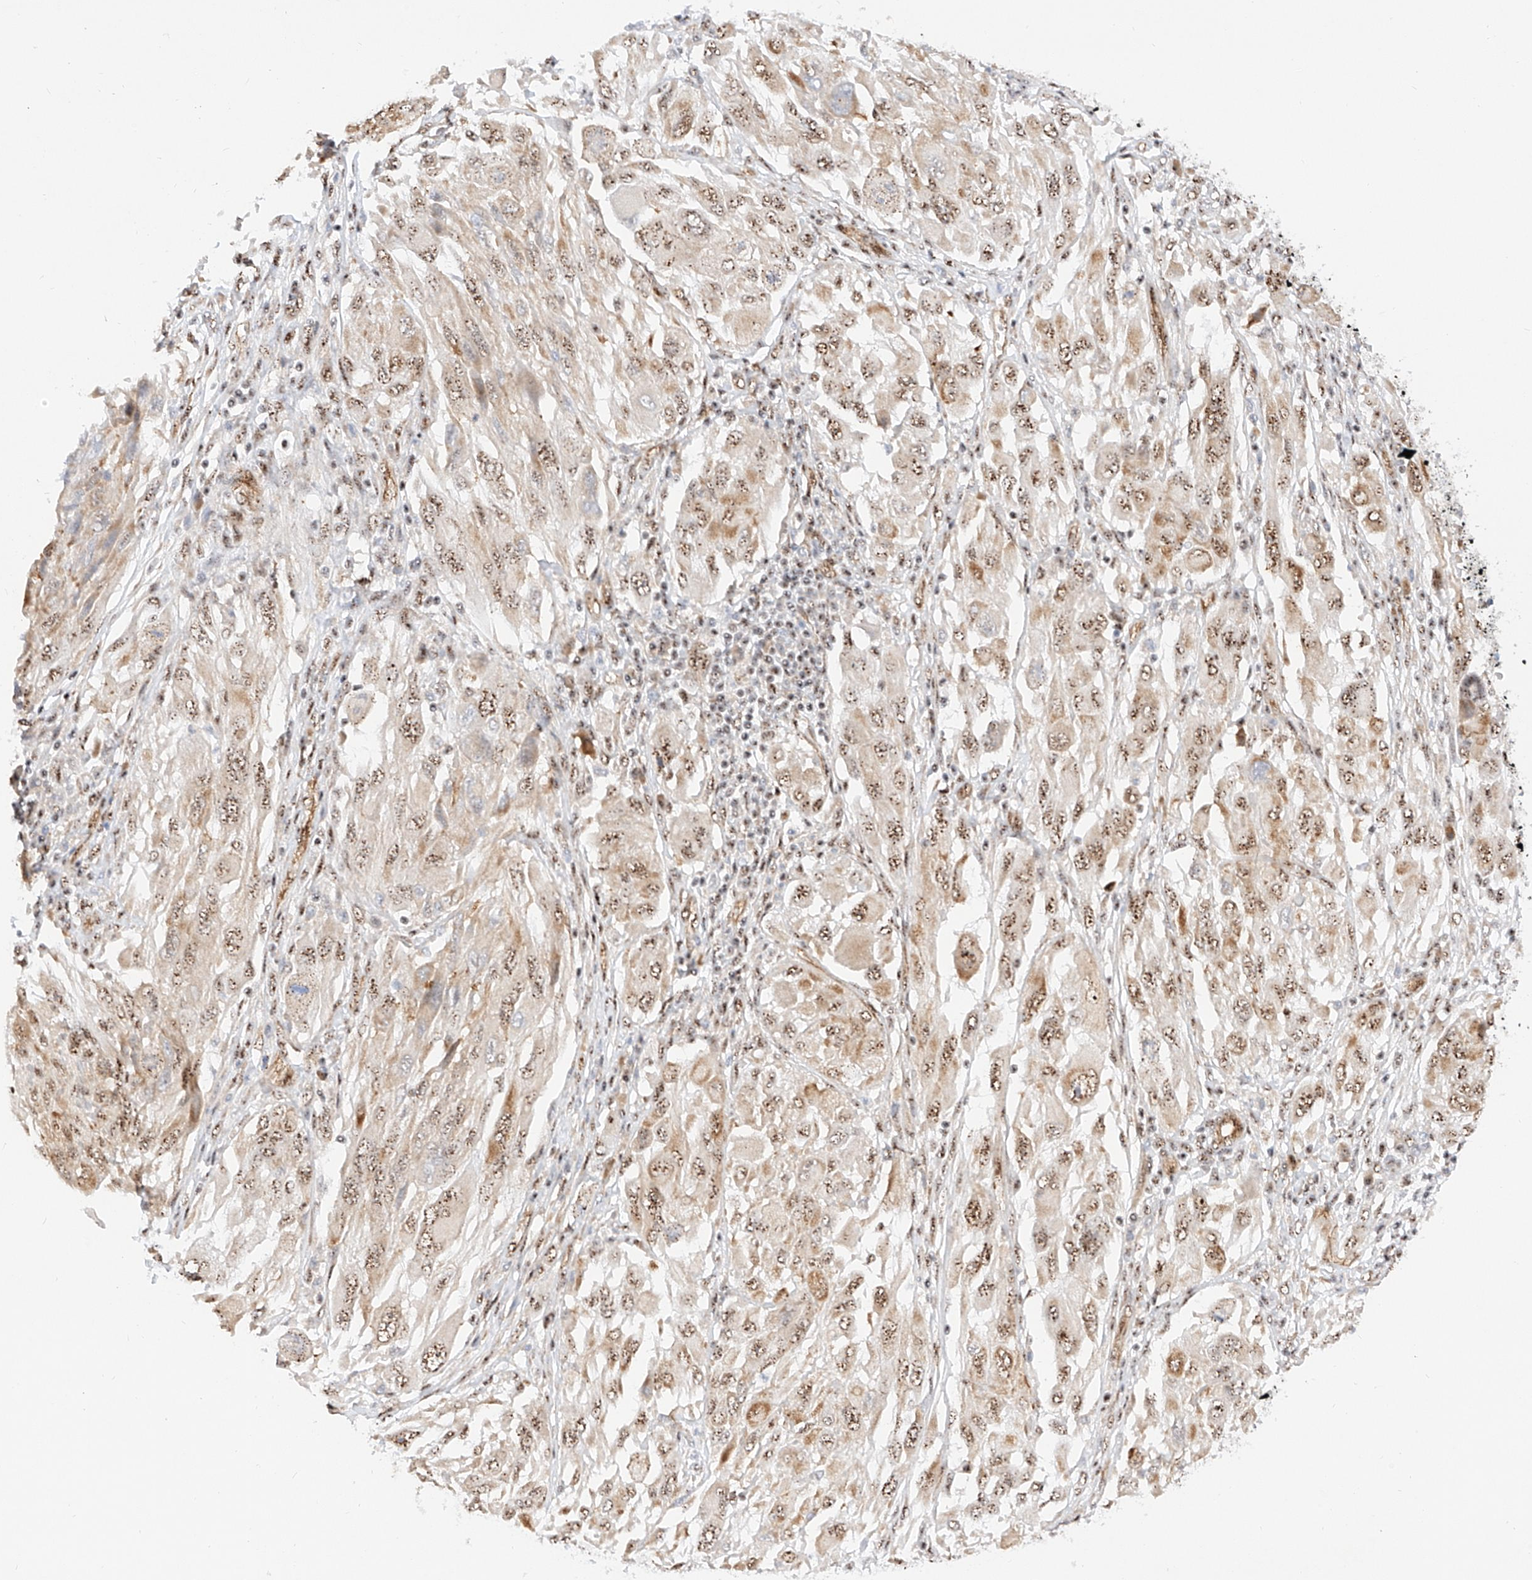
{"staining": {"intensity": "moderate", "quantity": ">75%", "location": "nuclear"}, "tissue": "melanoma", "cell_type": "Tumor cells", "image_type": "cancer", "snomed": [{"axis": "morphology", "description": "Malignant melanoma, NOS"}, {"axis": "topography", "description": "Skin"}], "caption": "Malignant melanoma tissue shows moderate nuclear staining in approximately >75% of tumor cells", "gene": "ATXN7L2", "patient": {"sex": "female", "age": 91}}